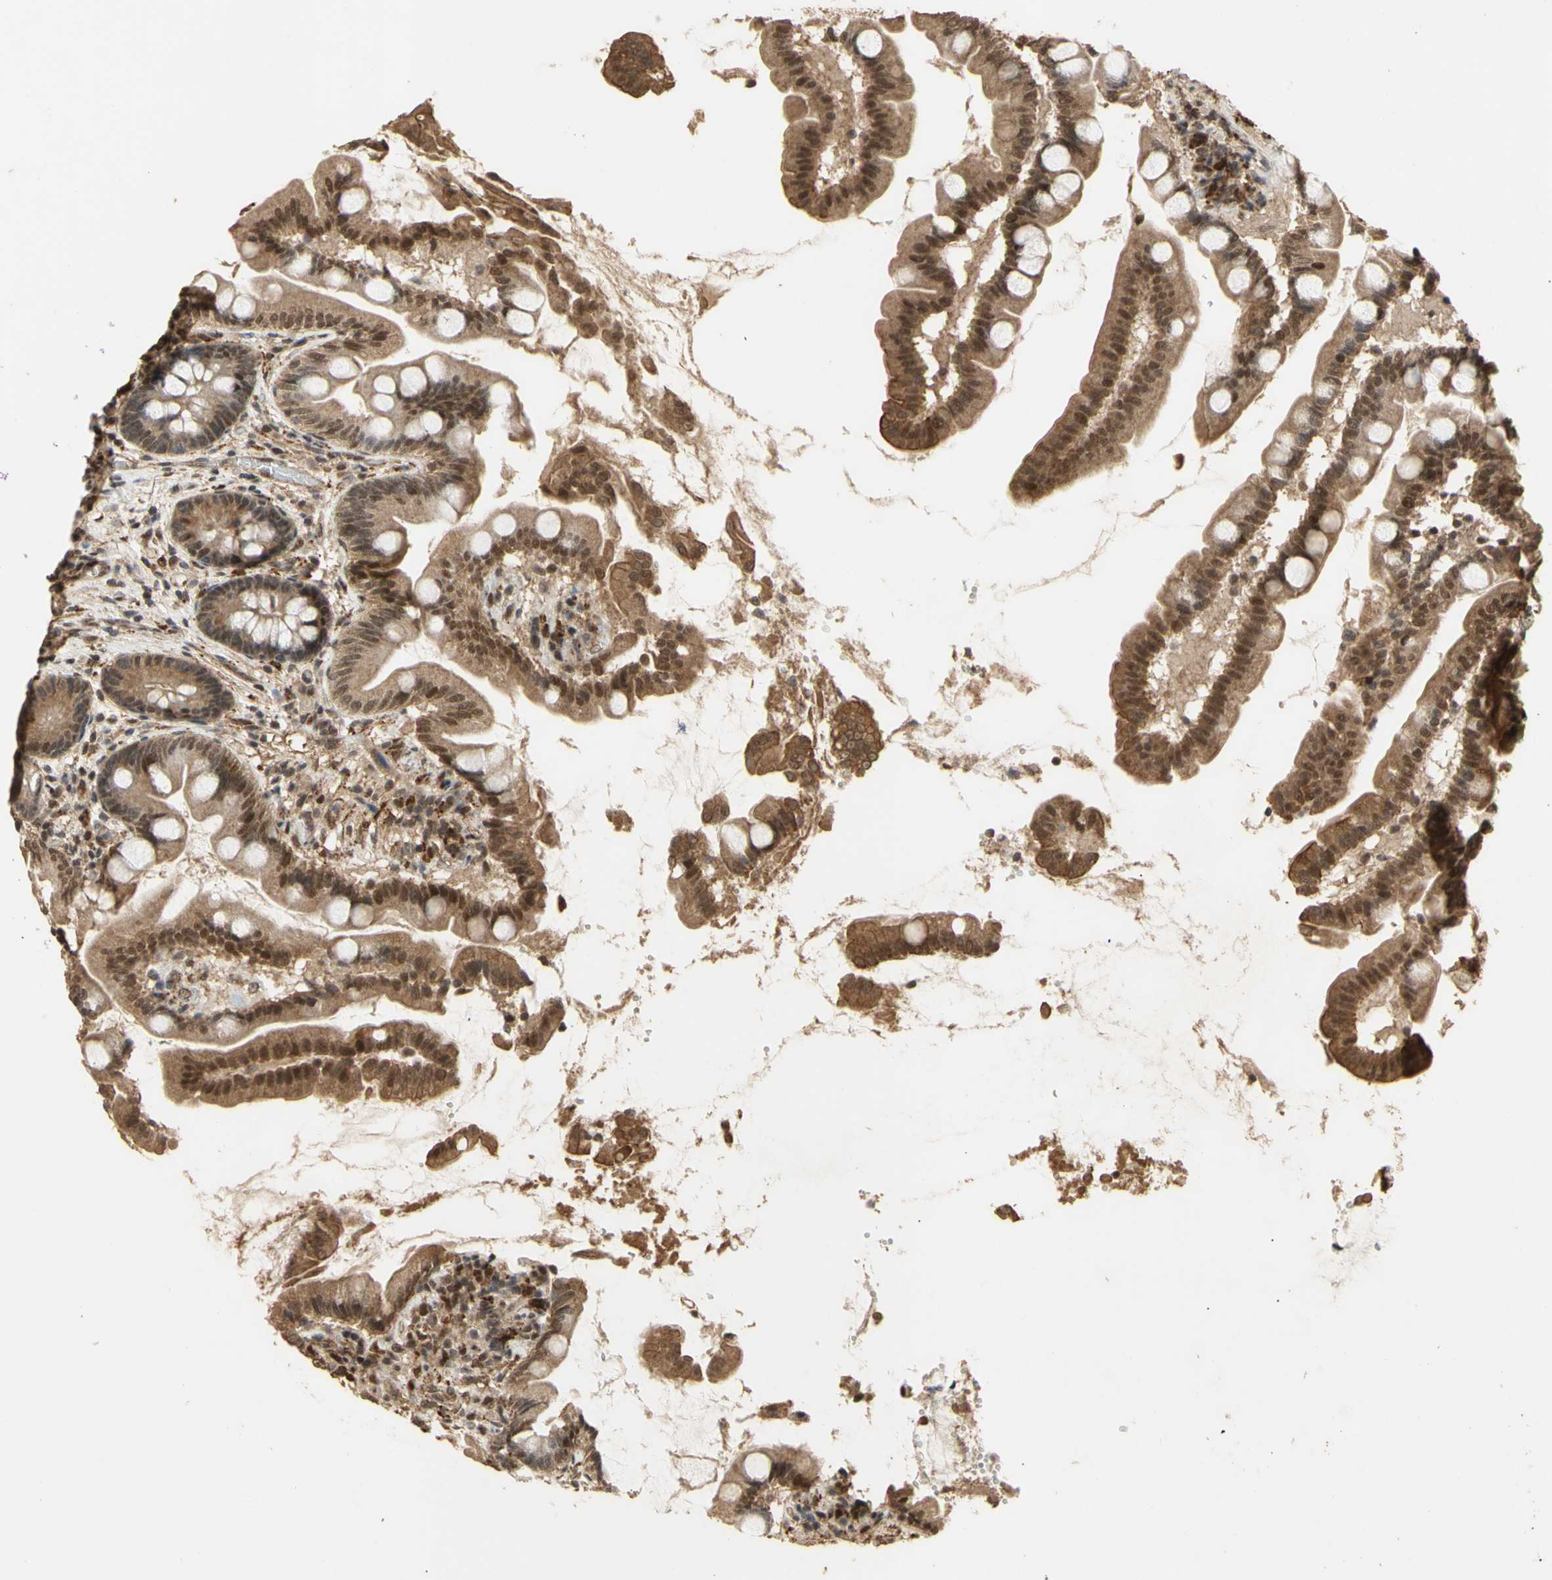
{"staining": {"intensity": "strong", "quantity": ">75%", "location": "cytoplasmic/membranous,nuclear"}, "tissue": "small intestine", "cell_type": "Glandular cells", "image_type": "normal", "snomed": [{"axis": "morphology", "description": "Normal tissue, NOS"}, {"axis": "topography", "description": "Small intestine"}], "caption": "Human small intestine stained with a brown dye demonstrates strong cytoplasmic/membranous,nuclear positive expression in about >75% of glandular cells.", "gene": "GTF2E2", "patient": {"sex": "female", "age": 56}}